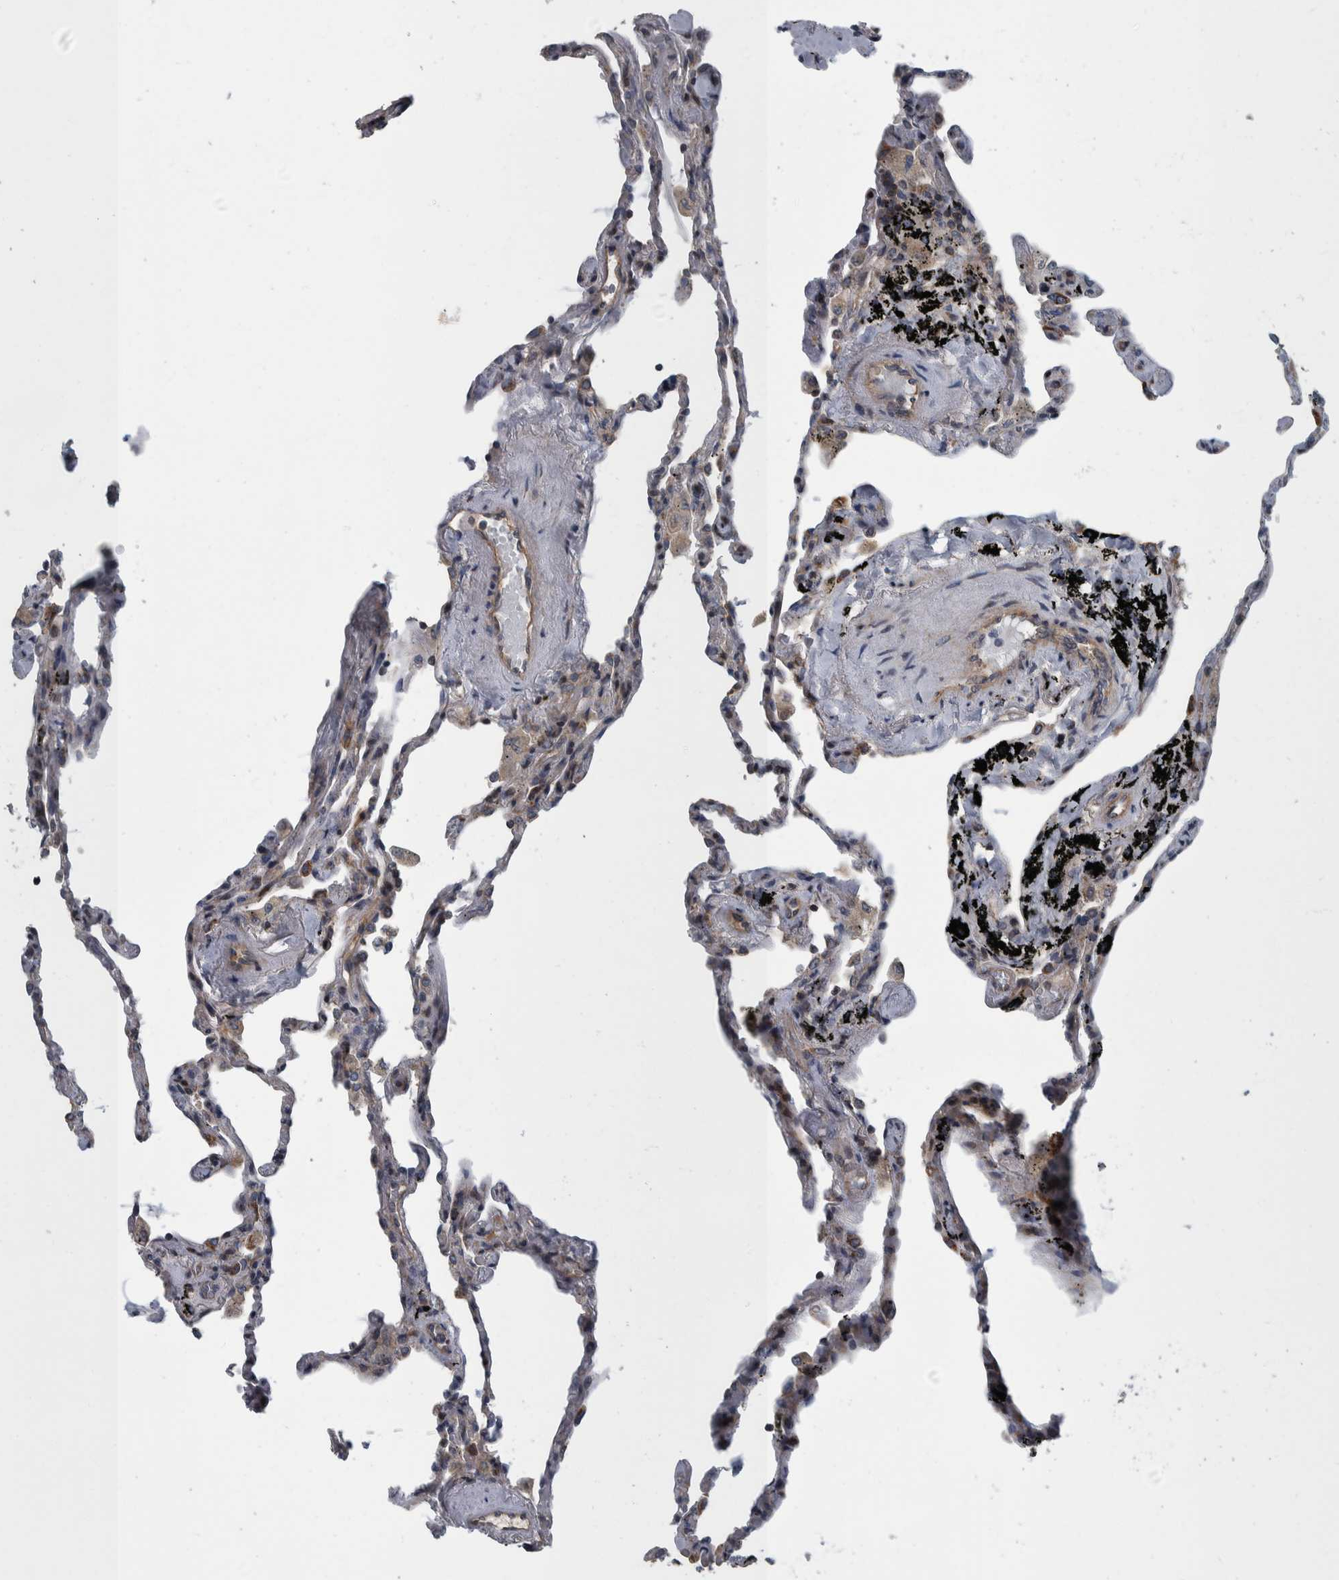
{"staining": {"intensity": "weak", "quantity": "<25%", "location": "cytoplasmic/membranous"}, "tissue": "lung", "cell_type": "Alveolar cells", "image_type": "normal", "snomed": [{"axis": "morphology", "description": "Normal tissue, NOS"}, {"axis": "topography", "description": "Lung"}], "caption": "A micrograph of lung stained for a protein shows no brown staining in alveolar cells. (DAB (3,3'-diaminobenzidine) IHC visualized using brightfield microscopy, high magnification).", "gene": "BAIAP2L1", "patient": {"sex": "male", "age": 59}}